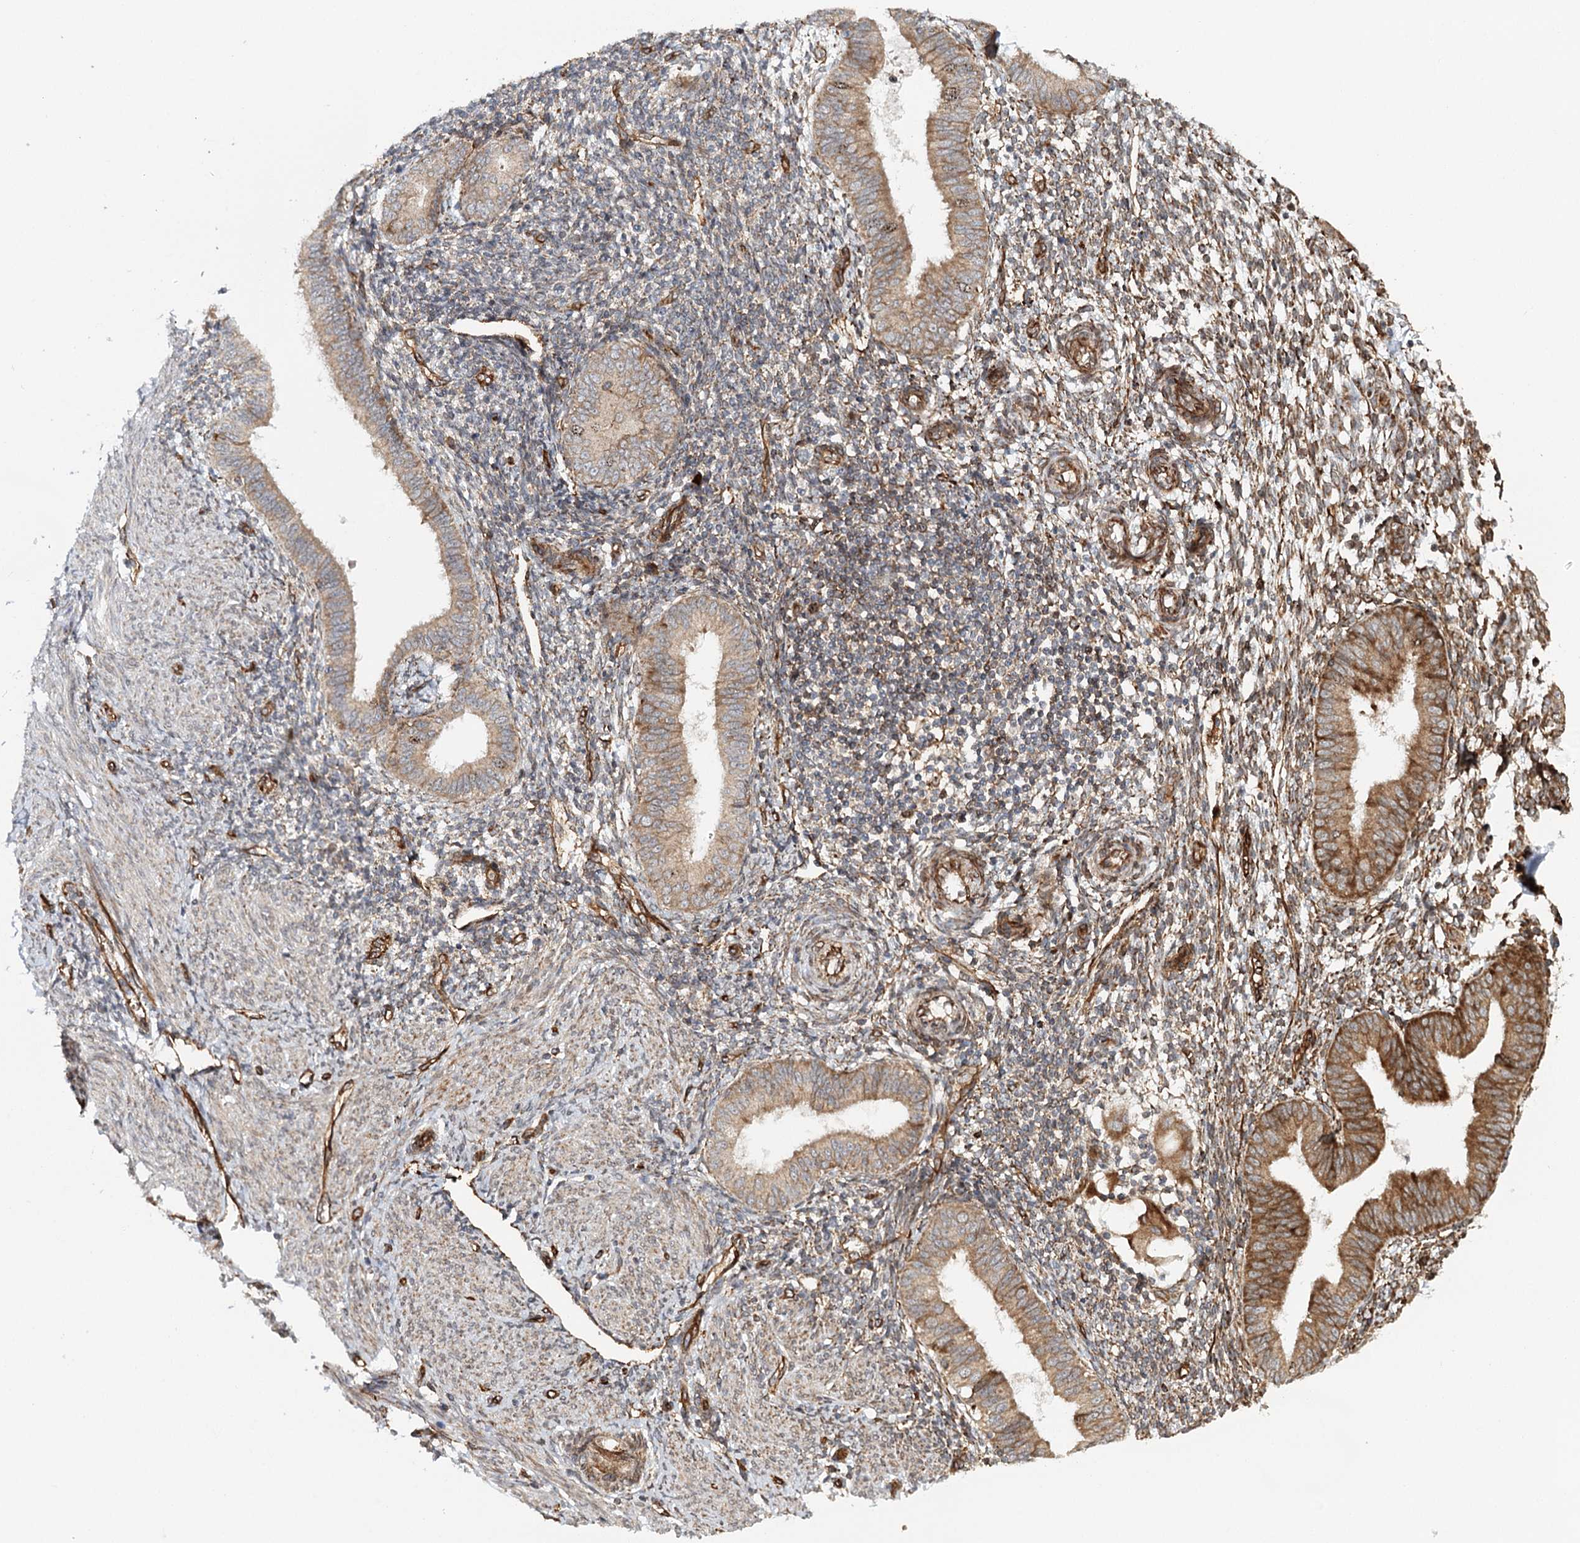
{"staining": {"intensity": "moderate", "quantity": "25%-75%", "location": "cytoplasmic/membranous"}, "tissue": "endometrium", "cell_type": "Cells in endometrial stroma", "image_type": "normal", "snomed": [{"axis": "morphology", "description": "Normal tissue, NOS"}, {"axis": "topography", "description": "Uterus"}, {"axis": "topography", "description": "Endometrium"}], "caption": "This micrograph demonstrates immunohistochemistry (IHC) staining of normal human endometrium, with medium moderate cytoplasmic/membranous positivity in approximately 25%-75% of cells in endometrial stroma.", "gene": "MKNK1", "patient": {"sex": "female", "age": 48}}